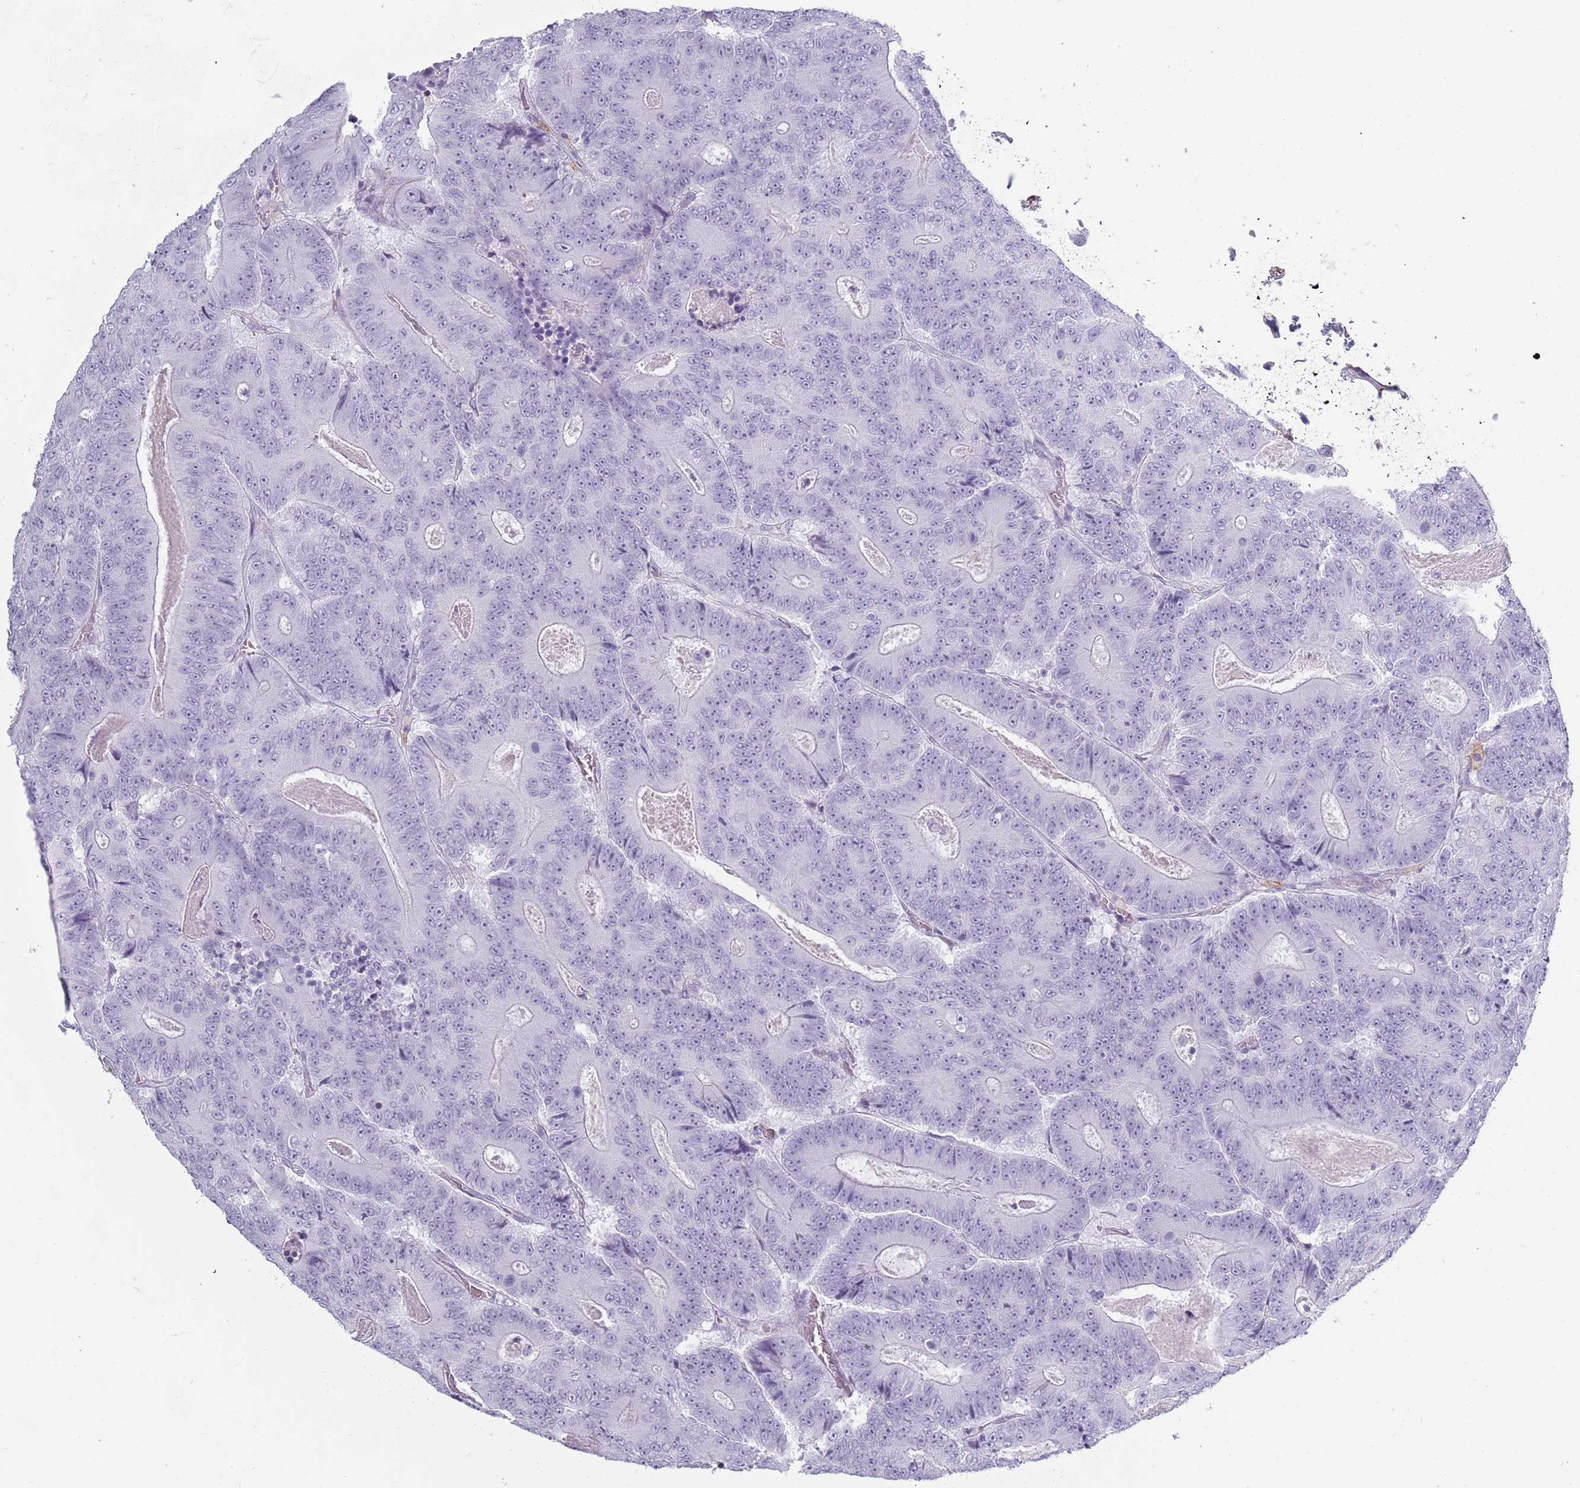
{"staining": {"intensity": "negative", "quantity": "none", "location": "none"}, "tissue": "colorectal cancer", "cell_type": "Tumor cells", "image_type": "cancer", "snomed": [{"axis": "morphology", "description": "Adenocarcinoma, NOS"}, {"axis": "topography", "description": "Colon"}], "caption": "This is an immunohistochemistry photomicrograph of human colorectal adenocarcinoma. There is no staining in tumor cells.", "gene": "COLEC12", "patient": {"sex": "male", "age": 83}}